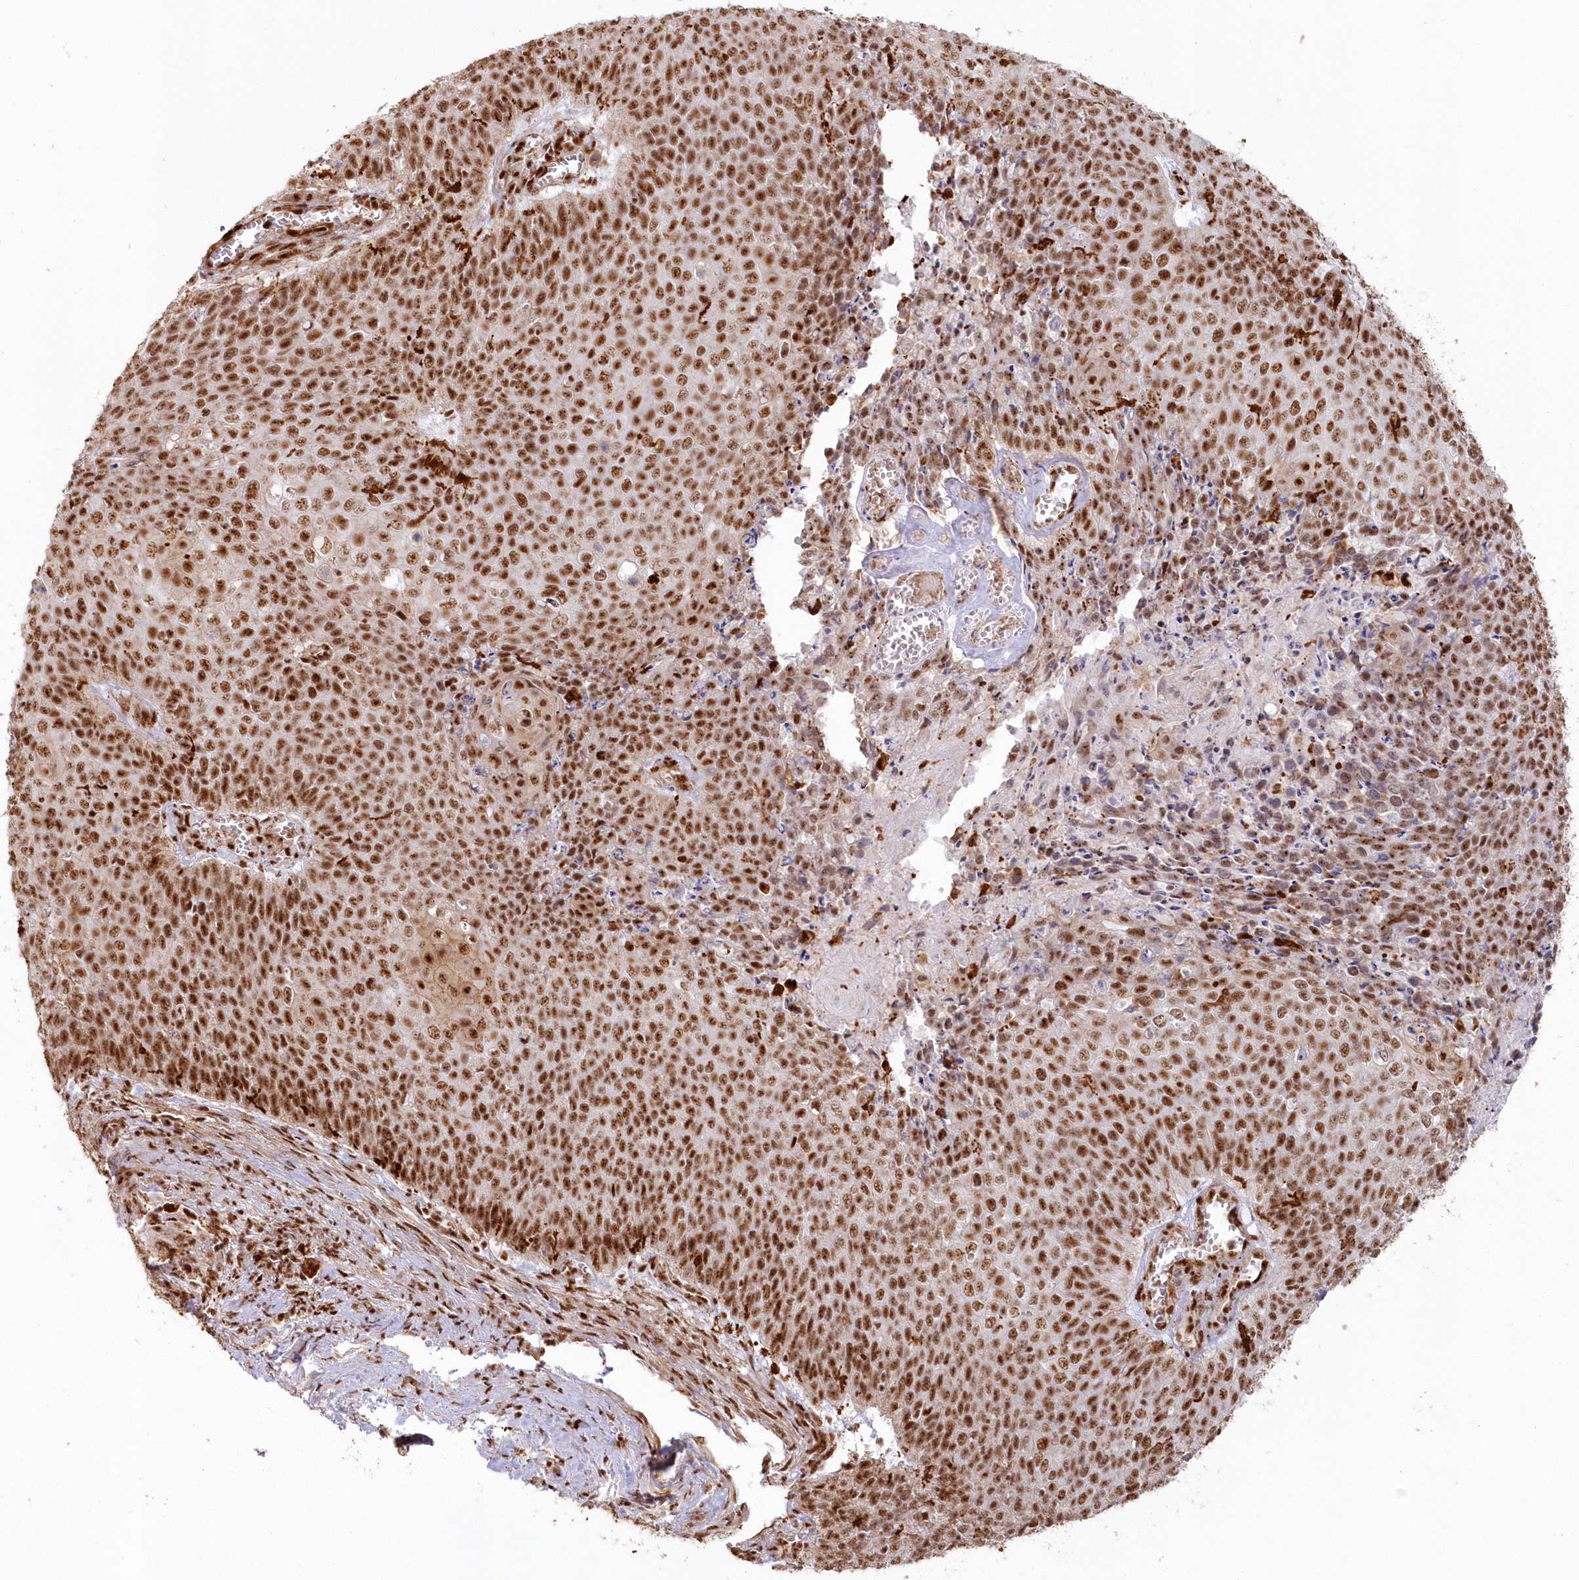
{"staining": {"intensity": "strong", "quantity": ">75%", "location": "nuclear"}, "tissue": "cervical cancer", "cell_type": "Tumor cells", "image_type": "cancer", "snomed": [{"axis": "morphology", "description": "Squamous cell carcinoma, NOS"}, {"axis": "topography", "description": "Cervix"}], "caption": "Immunohistochemistry (IHC) of human cervical squamous cell carcinoma demonstrates high levels of strong nuclear staining in approximately >75% of tumor cells. (Brightfield microscopy of DAB IHC at high magnification).", "gene": "DDX46", "patient": {"sex": "female", "age": 39}}